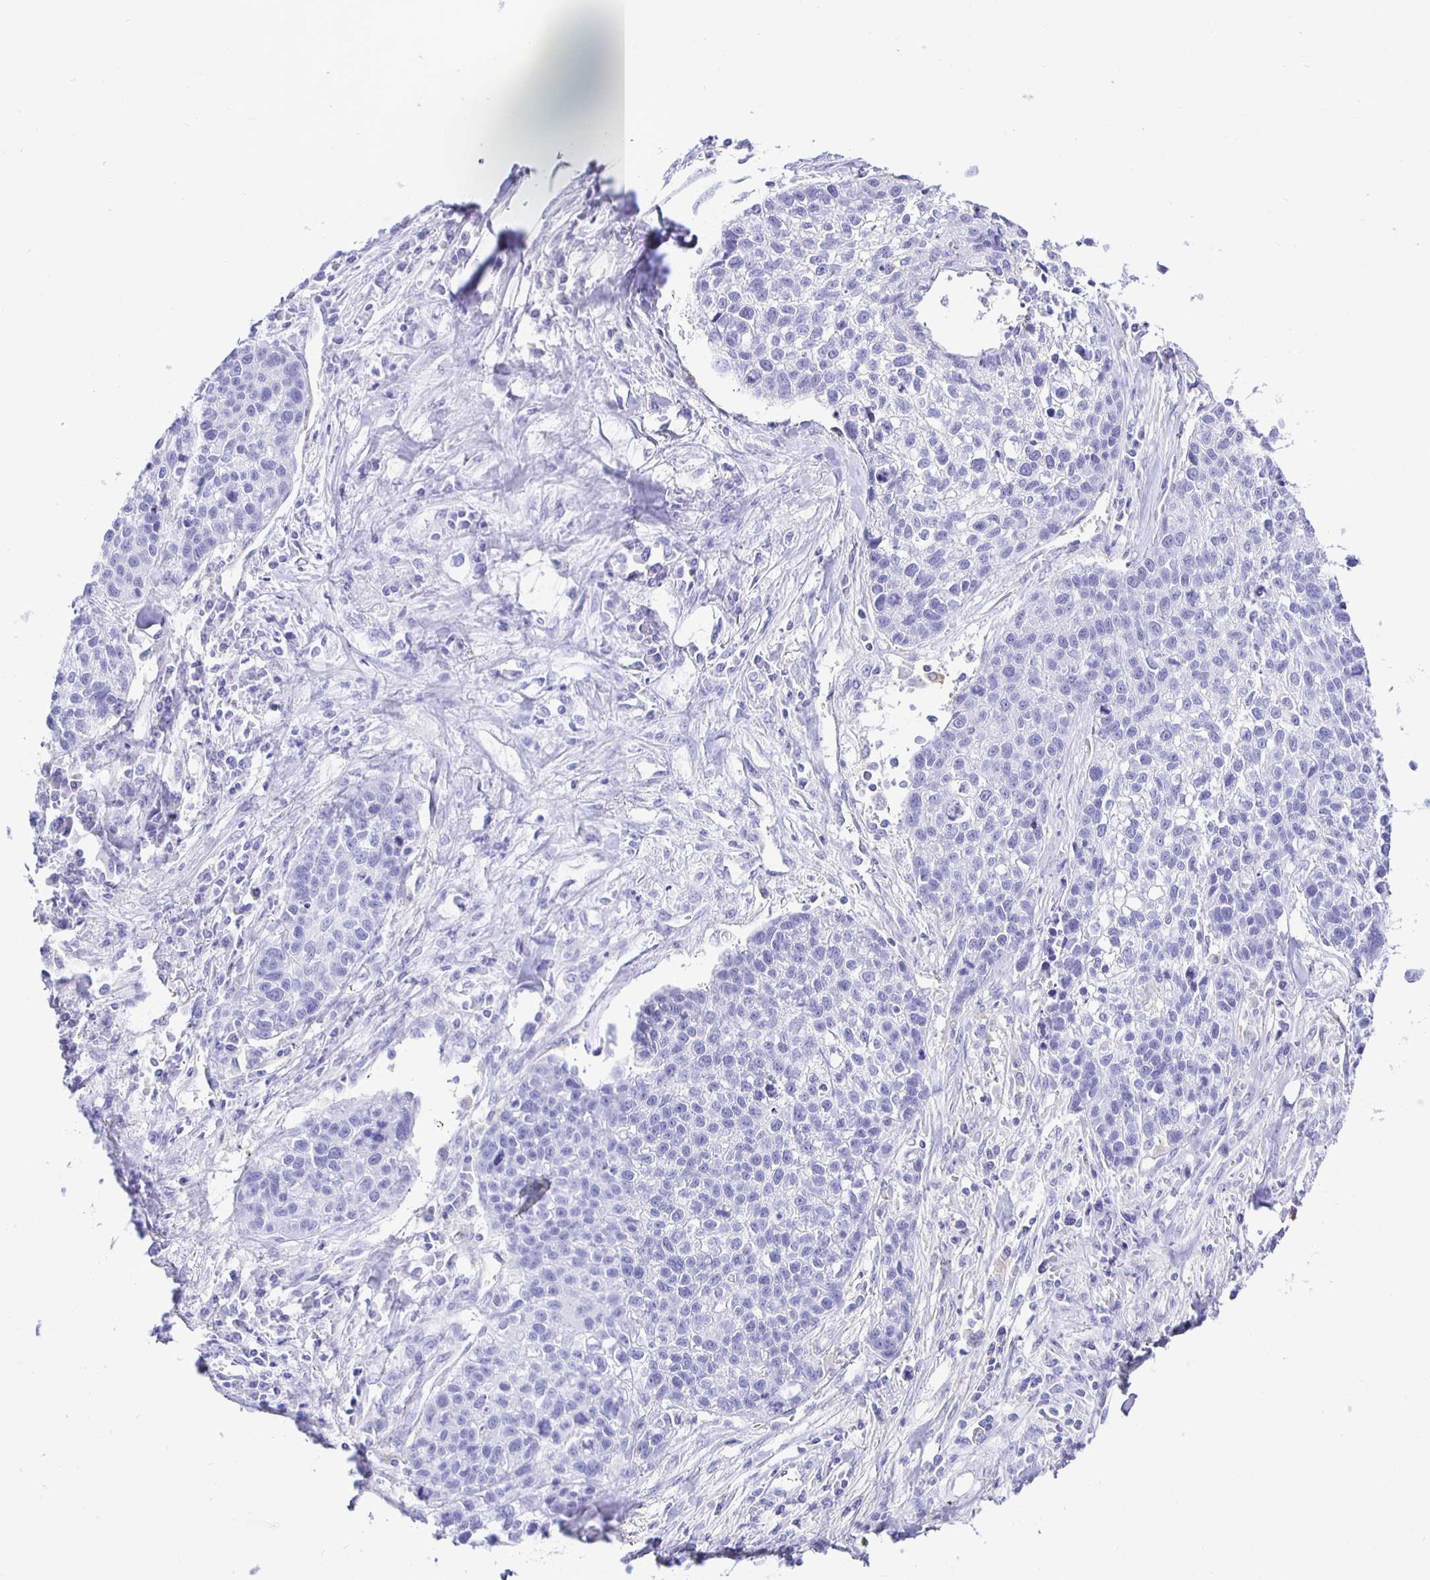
{"staining": {"intensity": "negative", "quantity": "none", "location": "none"}, "tissue": "lung cancer", "cell_type": "Tumor cells", "image_type": "cancer", "snomed": [{"axis": "morphology", "description": "Squamous cell carcinoma, NOS"}, {"axis": "topography", "description": "Lung"}], "caption": "A high-resolution histopathology image shows IHC staining of lung squamous cell carcinoma, which shows no significant expression in tumor cells.", "gene": "UMOD", "patient": {"sex": "male", "age": 74}}